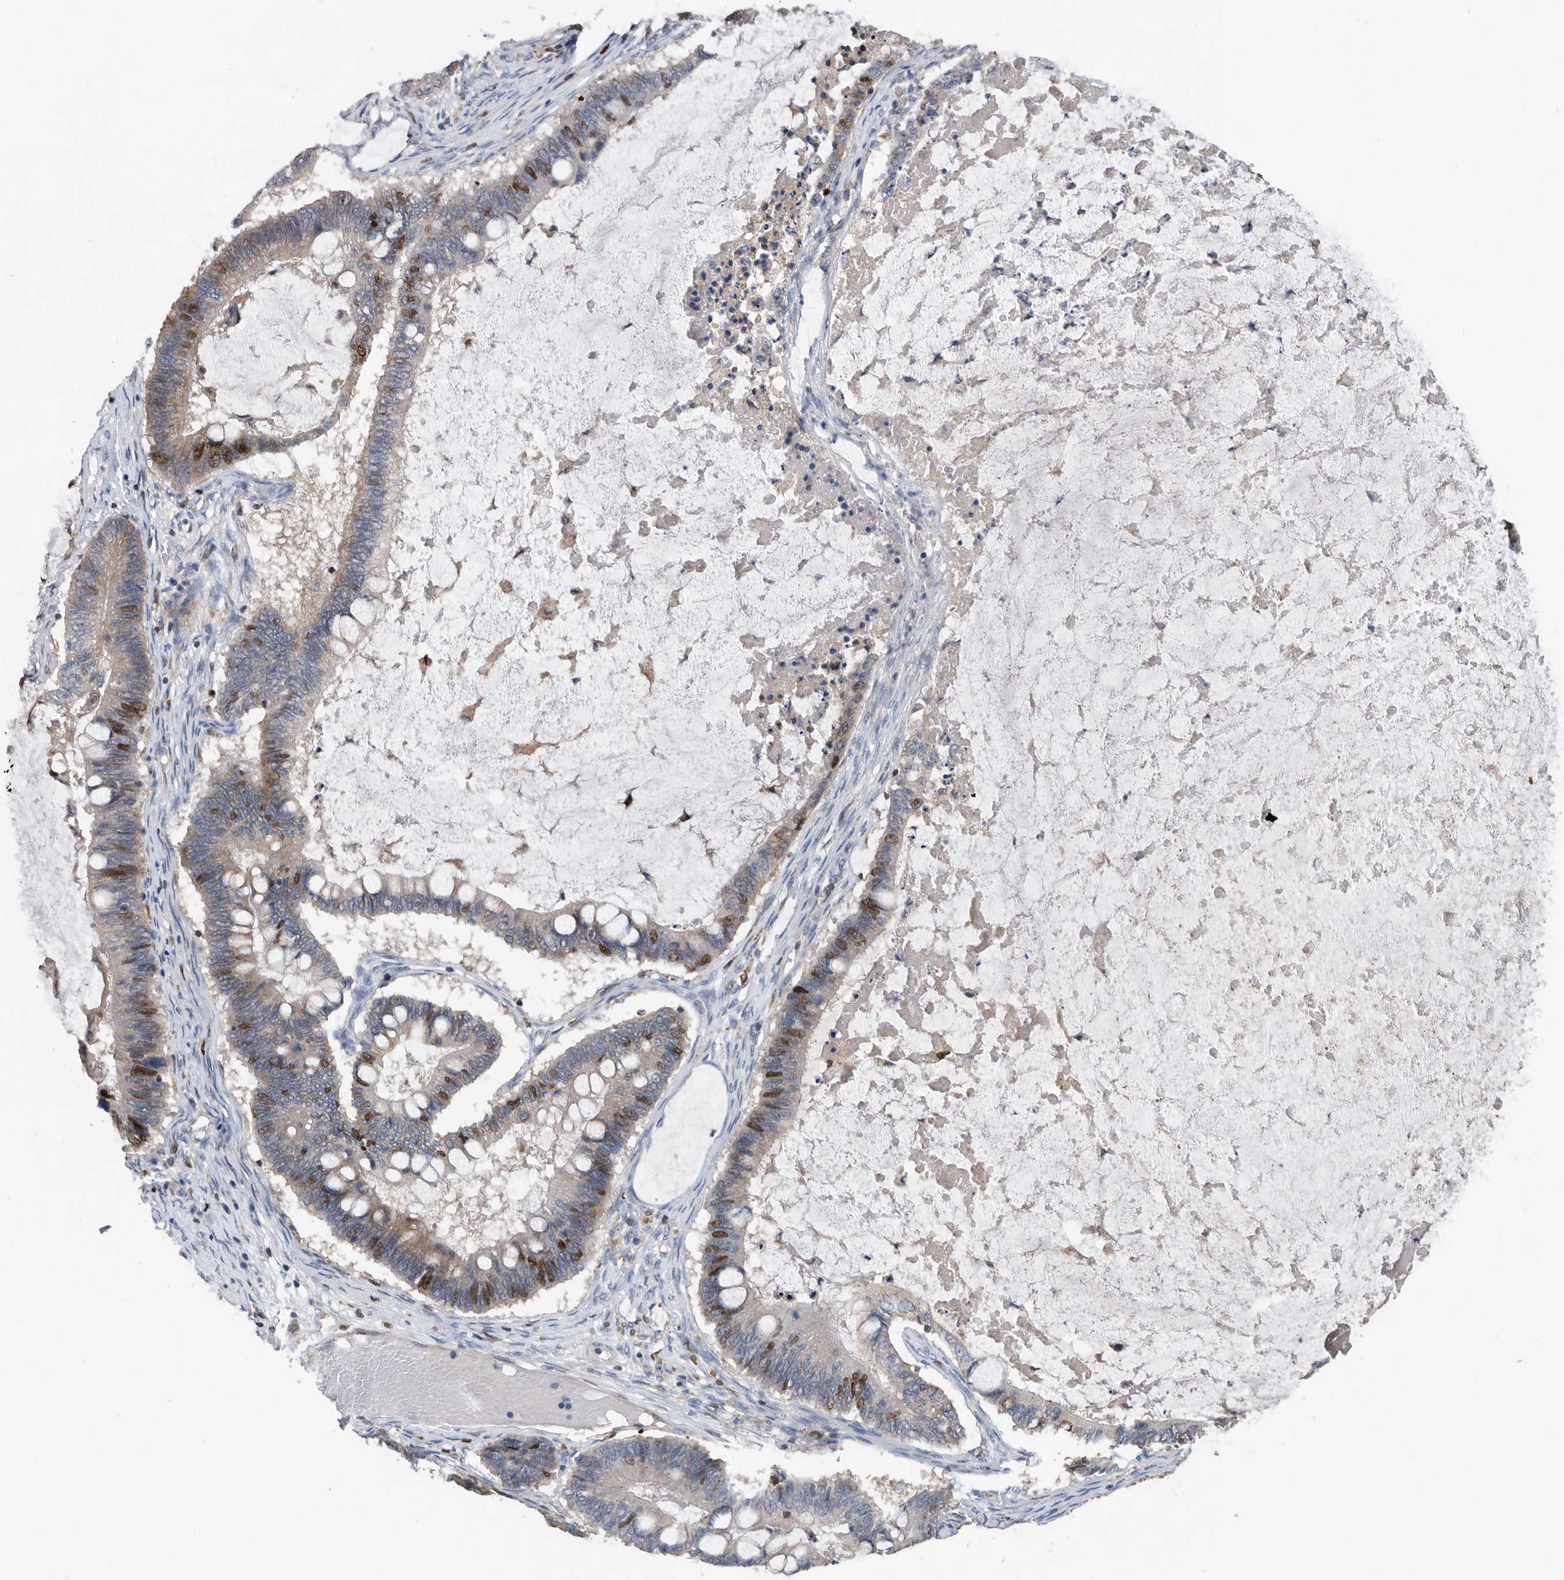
{"staining": {"intensity": "moderate", "quantity": "<25%", "location": "nuclear"}, "tissue": "ovarian cancer", "cell_type": "Tumor cells", "image_type": "cancer", "snomed": [{"axis": "morphology", "description": "Cystadenocarcinoma, mucinous, NOS"}, {"axis": "topography", "description": "Ovary"}], "caption": "Protein expression analysis of ovarian cancer (mucinous cystadenocarcinoma) displays moderate nuclear positivity in about <25% of tumor cells. (DAB IHC, brown staining for protein, blue staining for nuclei).", "gene": "ATAD2", "patient": {"sex": "female", "age": 61}}